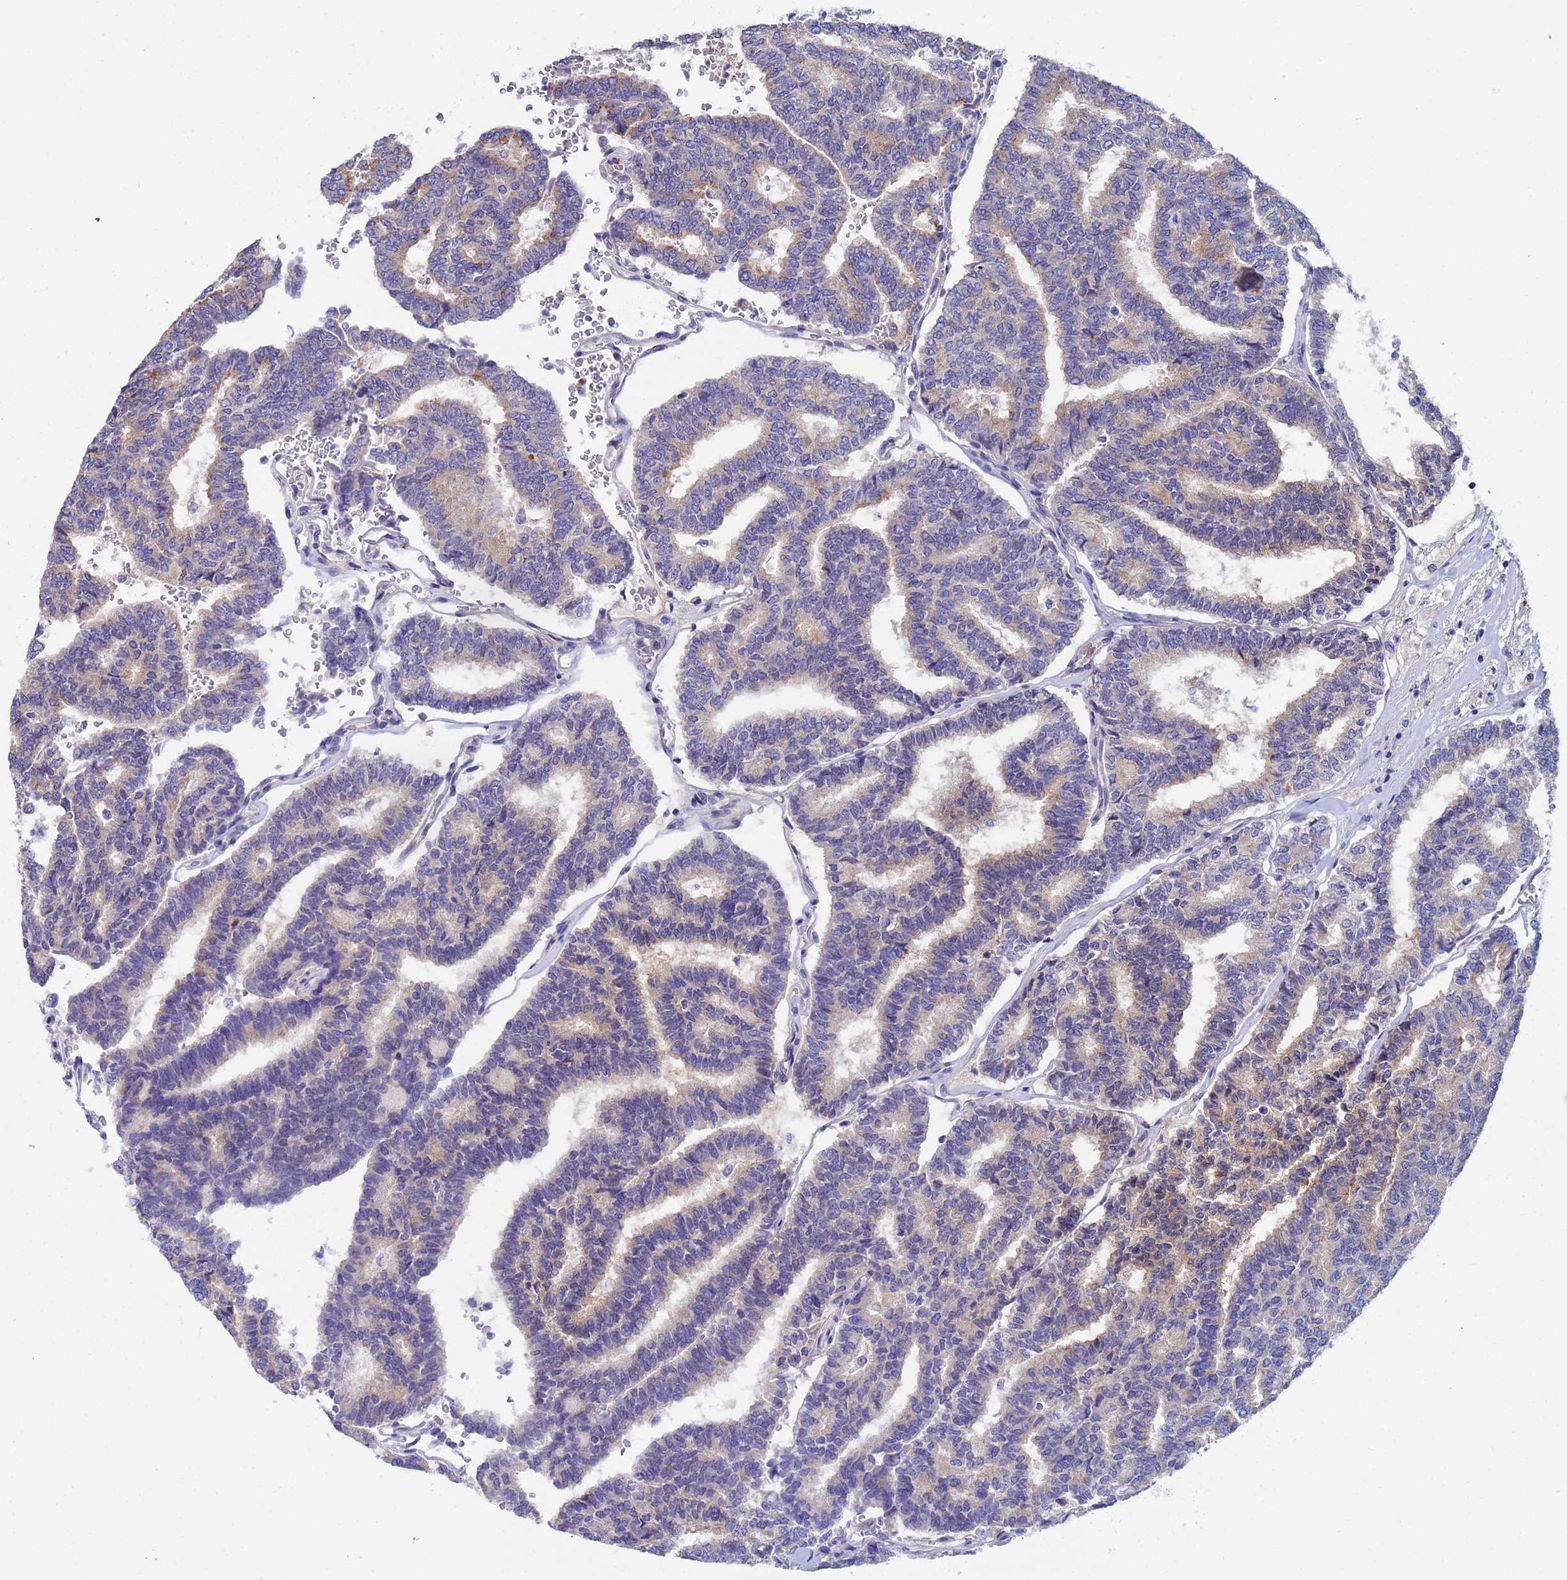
{"staining": {"intensity": "weak", "quantity": "25%-75%", "location": "cytoplasmic/membranous"}, "tissue": "thyroid cancer", "cell_type": "Tumor cells", "image_type": "cancer", "snomed": [{"axis": "morphology", "description": "Papillary adenocarcinoma, NOS"}, {"axis": "topography", "description": "Thyroid gland"}], "caption": "DAB (3,3'-diaminobenzidine) immunohistochemical staining of human thyroid papillary adenocarcinoma reveals weak cytoplasmic/membranous protein expression in about 25%-75% of tumor cells.", "gene": "TTLL11", "patient": {"sex": "female", "age": 35}}